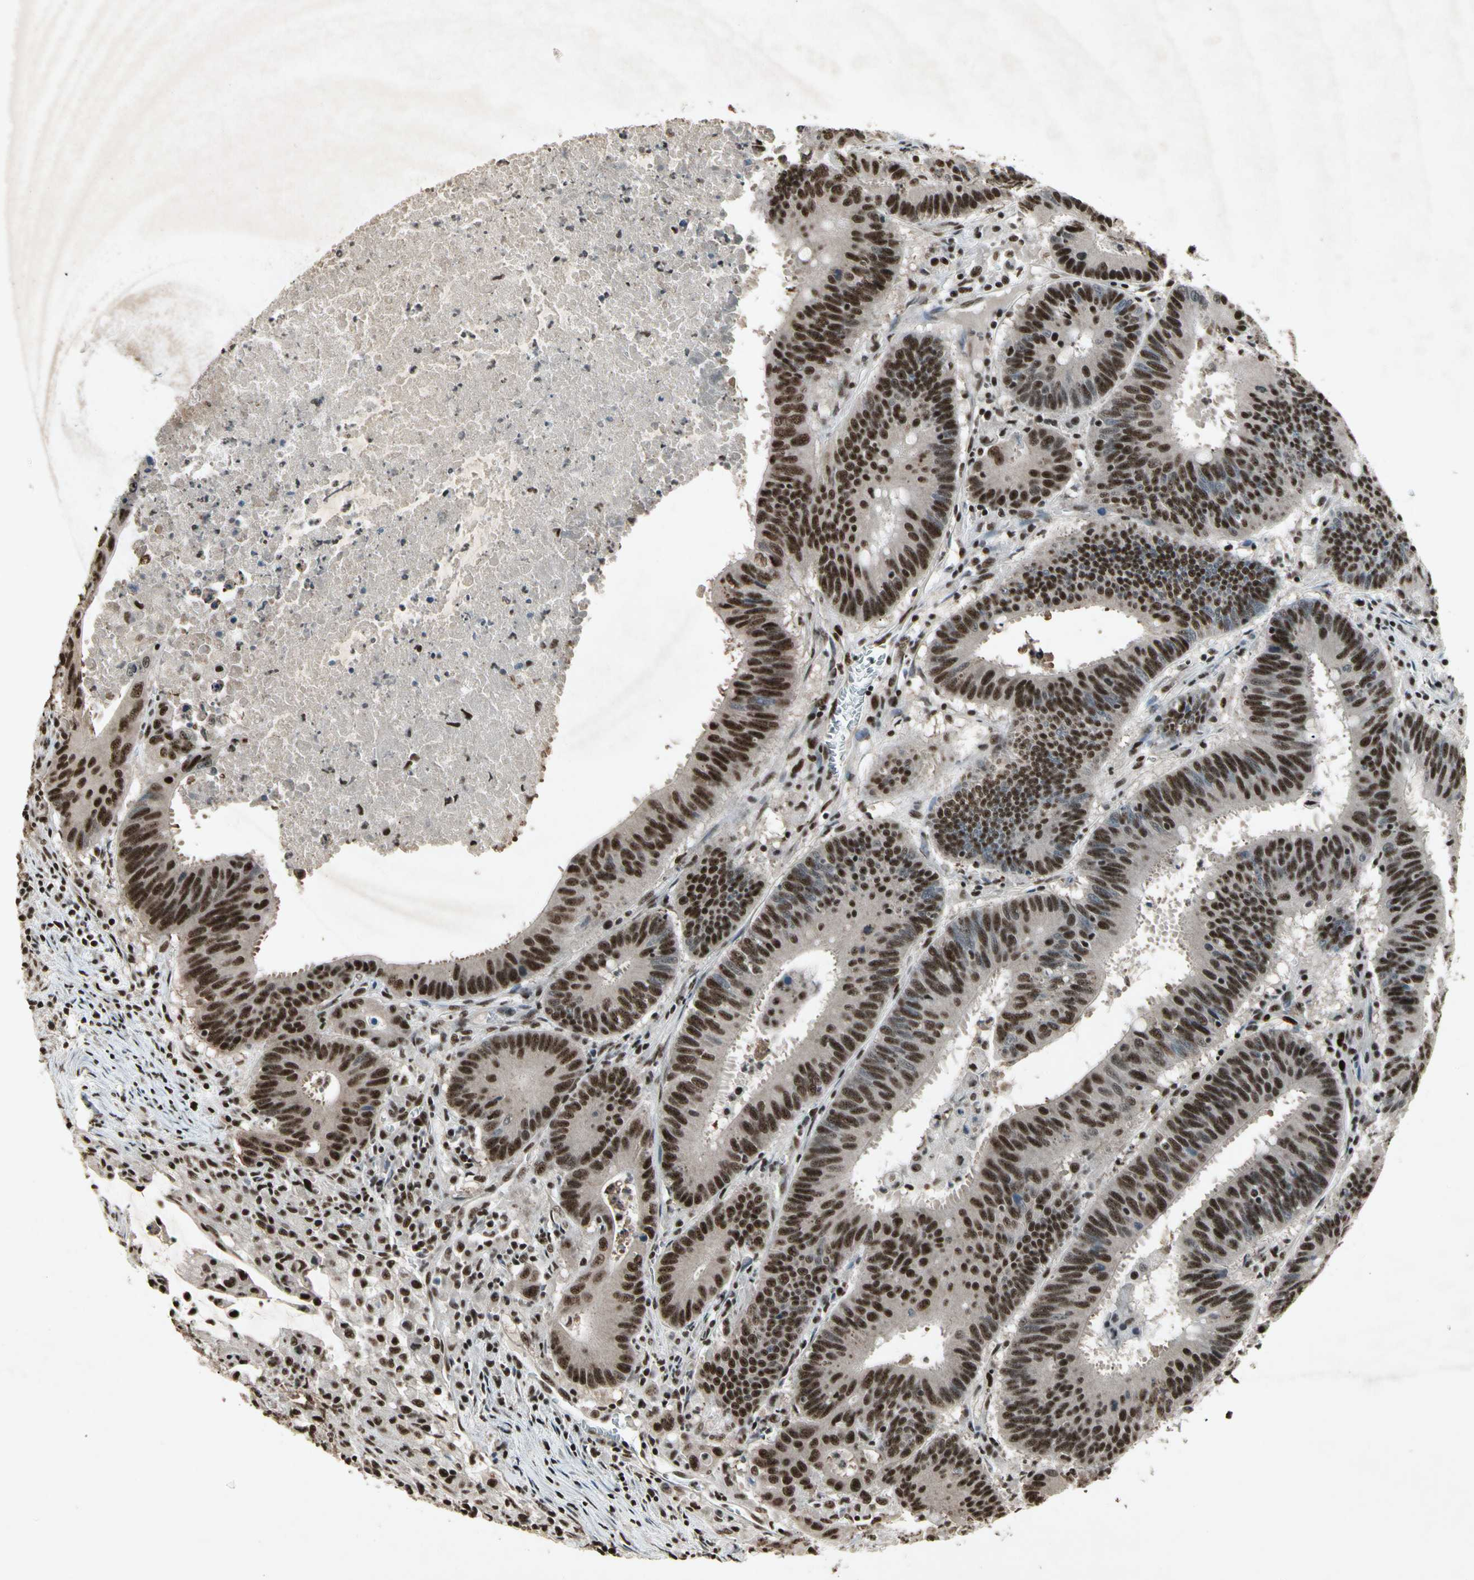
{"staining": {"intensity": "strong", "quantity": ">75%", "location": "nuclear"}, "tissue": "colorectal cancer", "cell_type": "Tumor cells", "image_type": "cancer", "snomed": [{"axis": "morphology", "description": "Adenocarcinoma, NOS"}, {"axis": "topography", "description": "Colon"}], "caption": "Tumor cells show strong nuclear positivity in approximately >75% of cells in colorectal cancer (adenocarcinoma).", "gene": "TBX2", "patient": {"sex": "male", "age": 45}}